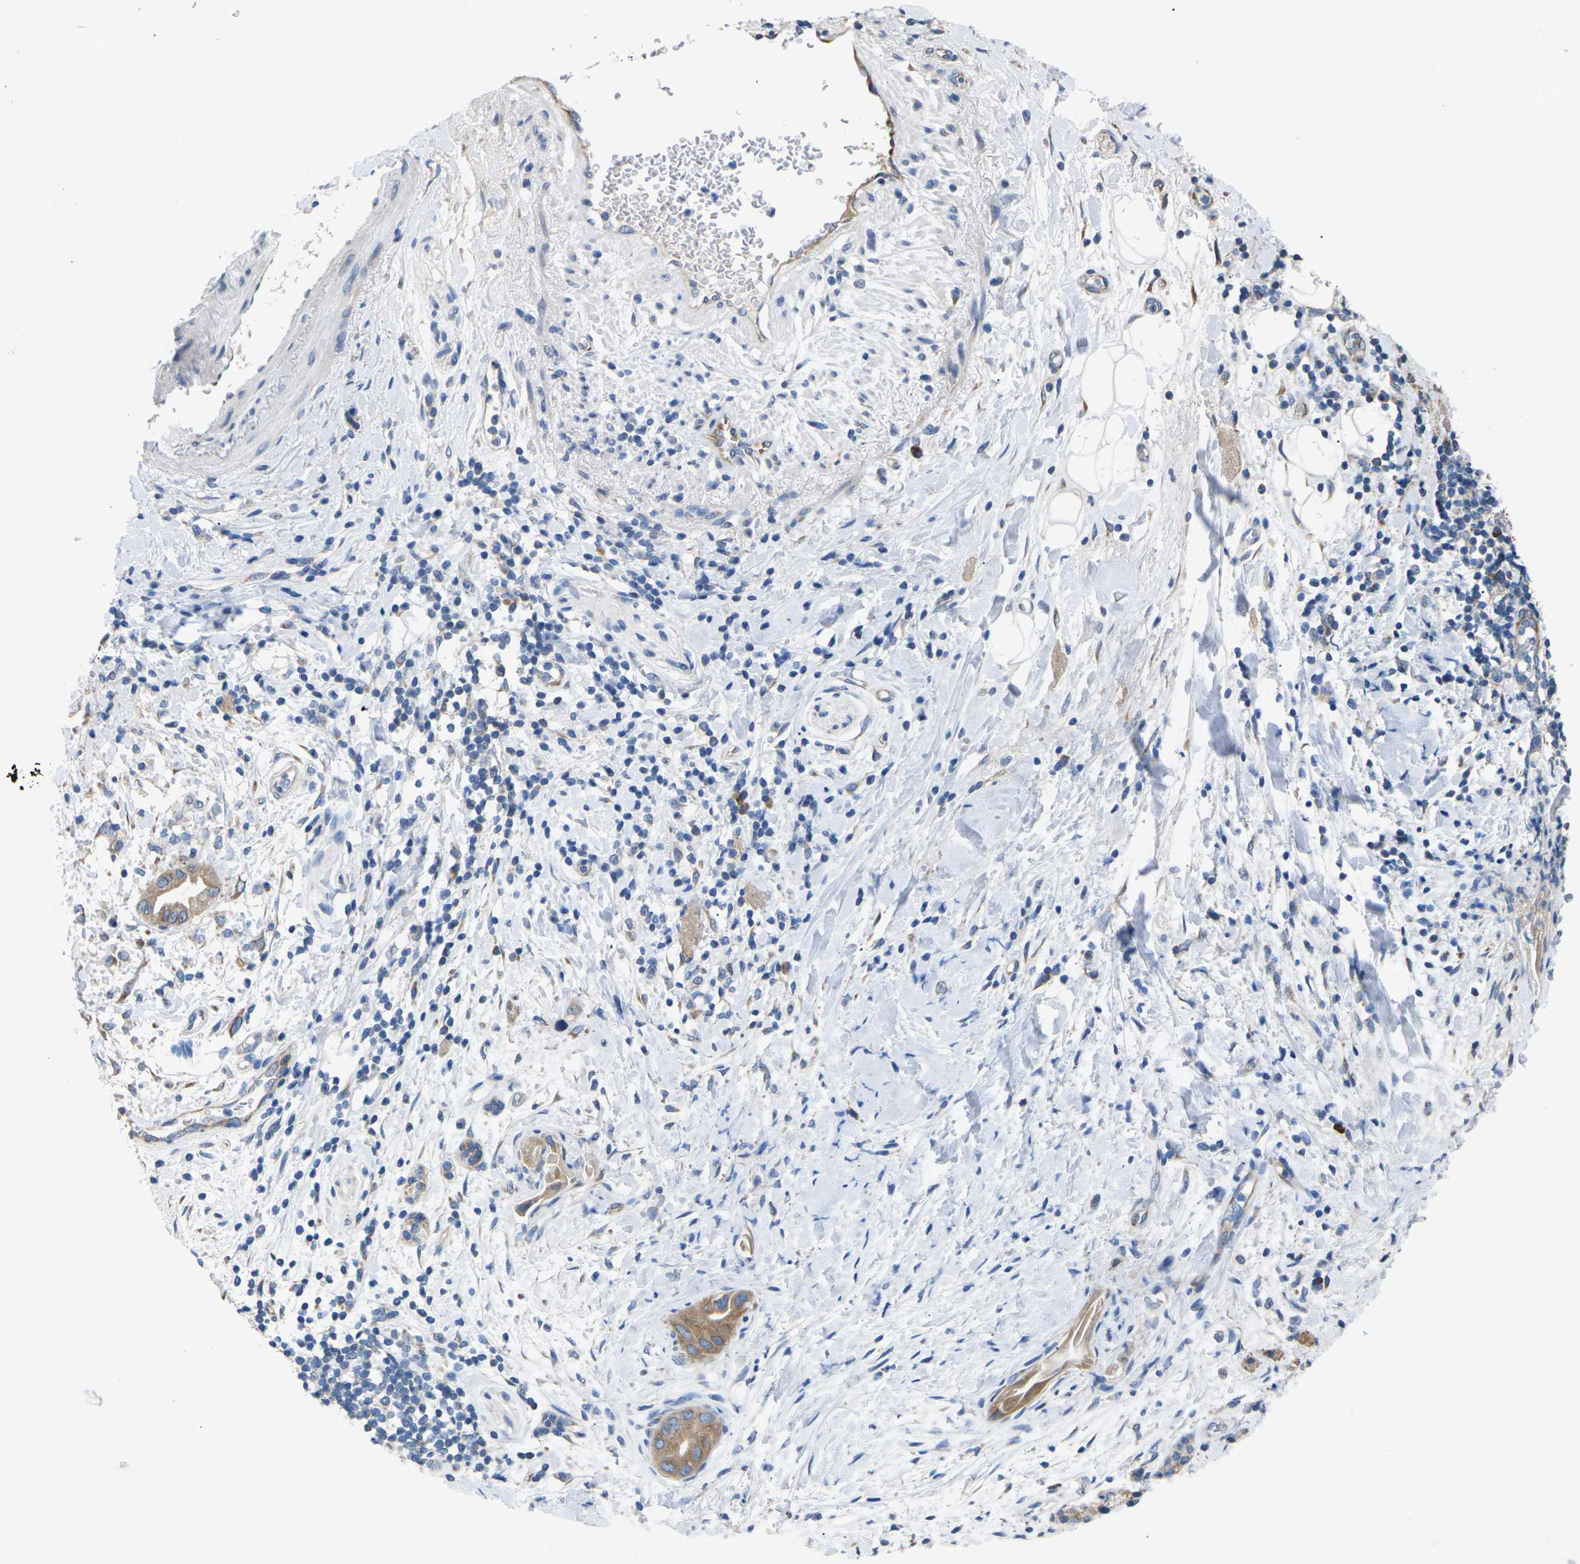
{"staining": {"intensity": "moderate", "quantity": ">75%", "location": "cytoplasmic/membranous"}, "tissue": "pancreatic cancer", "cell_type": "Tumor cells", "image_type": "cancer", "snomed": [{"axis": "morphology", "description": "Adenocarcinoma, NOS"}, {"axis": "topography", "description": "Pancreas"}], "caption": "Immunohistochemistry of pancreatic cancer demonstrates medium levels of moderate cytoplasmic/membranous positivity in approximately >75% of tumor cells.", "gene": "KLHDC8B", "patient": {"sex": "male", "age": 55}}